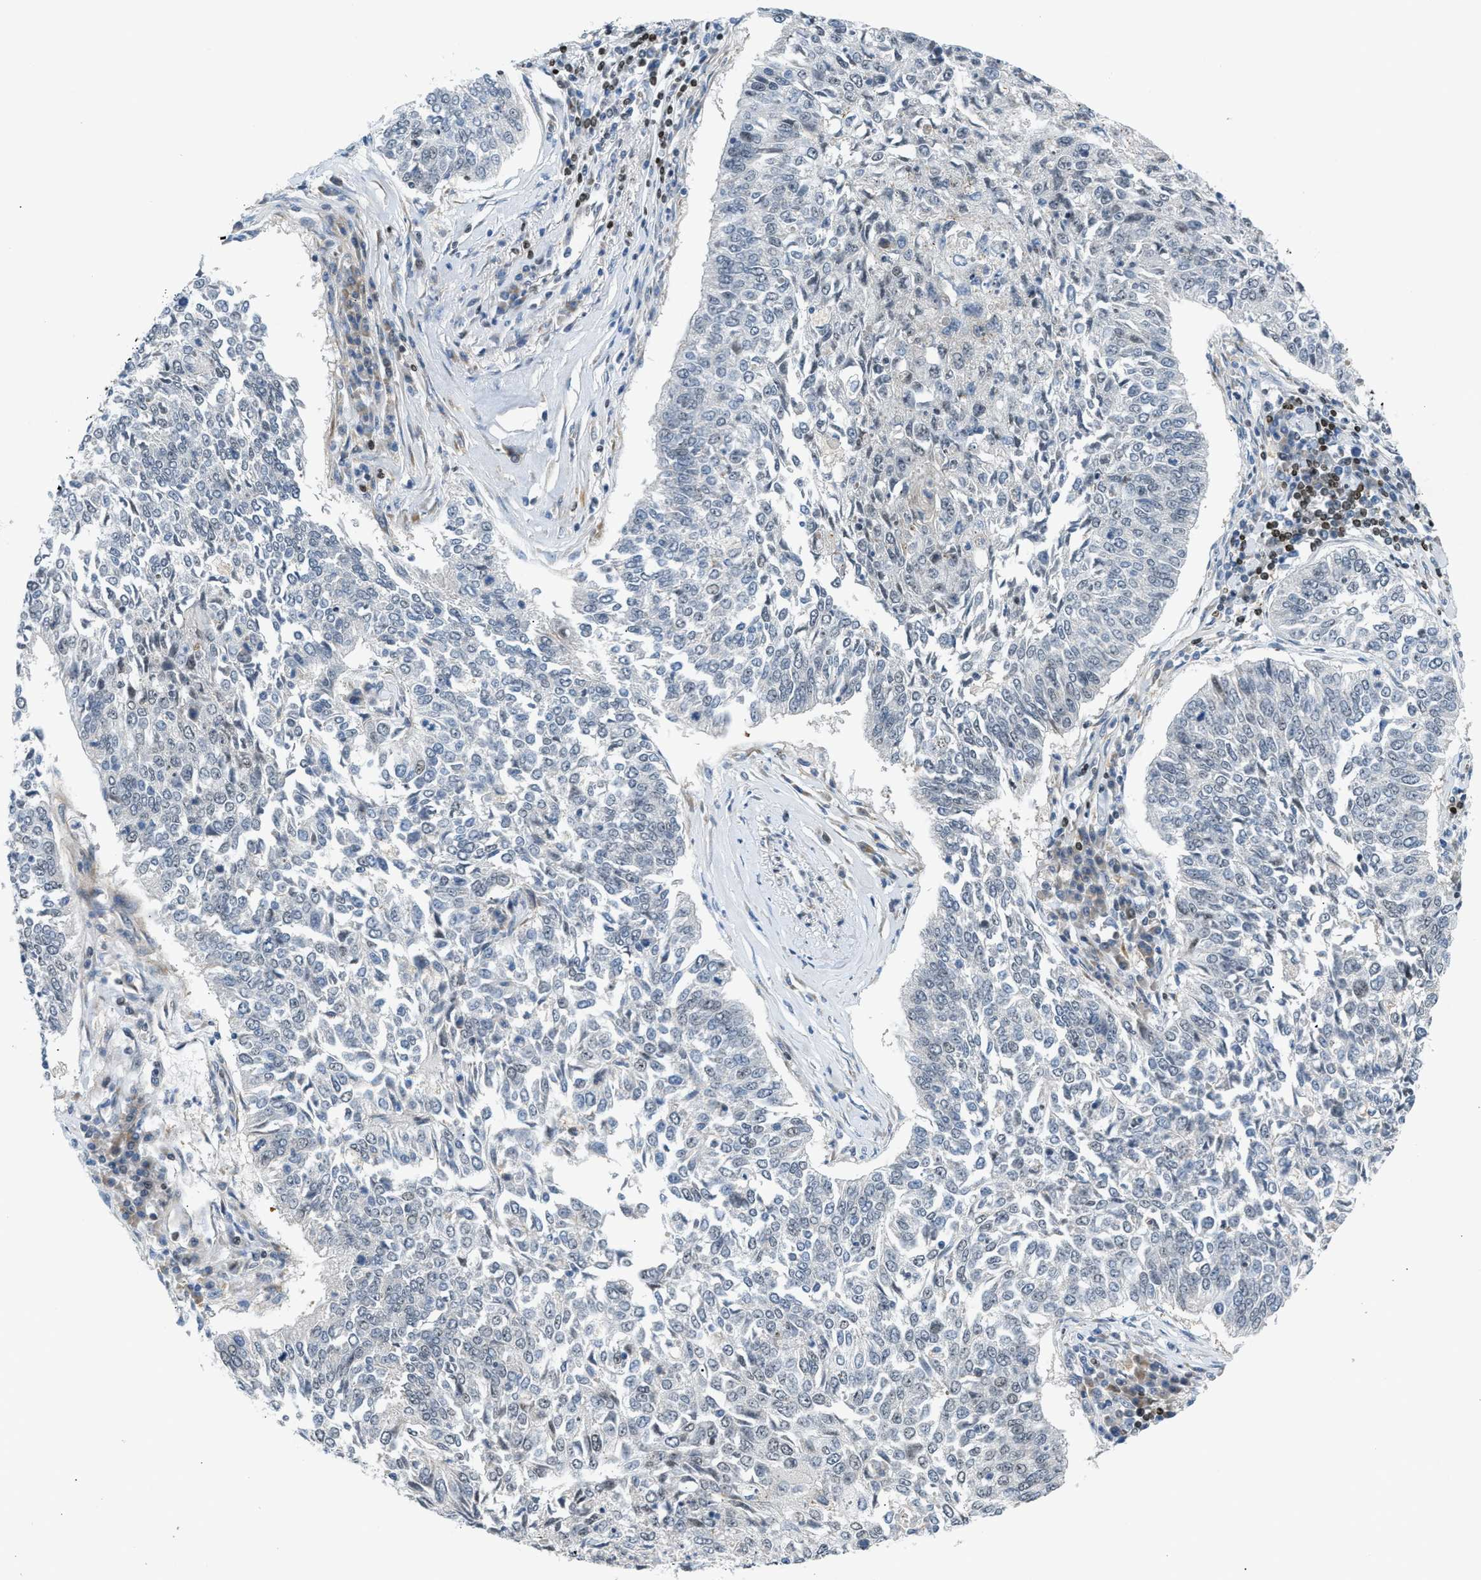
{"staining": {"intensity": "negative", "quantity": "none", "location": "none"}, "tissue": "lung cancer", "cell_type": "Tumor cells", "image_type": "cancer", "snomed": [{"axis": "morphology", "description": "Normal tissue, NOS"}, {"axis": "morphology", "description": "Squamous cell carcinoma, NOS"}, {"axis": "topography", "description": "Cartilage tissue"}, {"axis": "topography", "description": "Bronchus"}, {"axis": "topography", "description": "Lung"}], "caption": "An image of human lung cancer (squamous cell carcinoma) is negative for staining in tumor cells.", "gene": "NPS", "patient": {"sex": "female", "age": 49}}